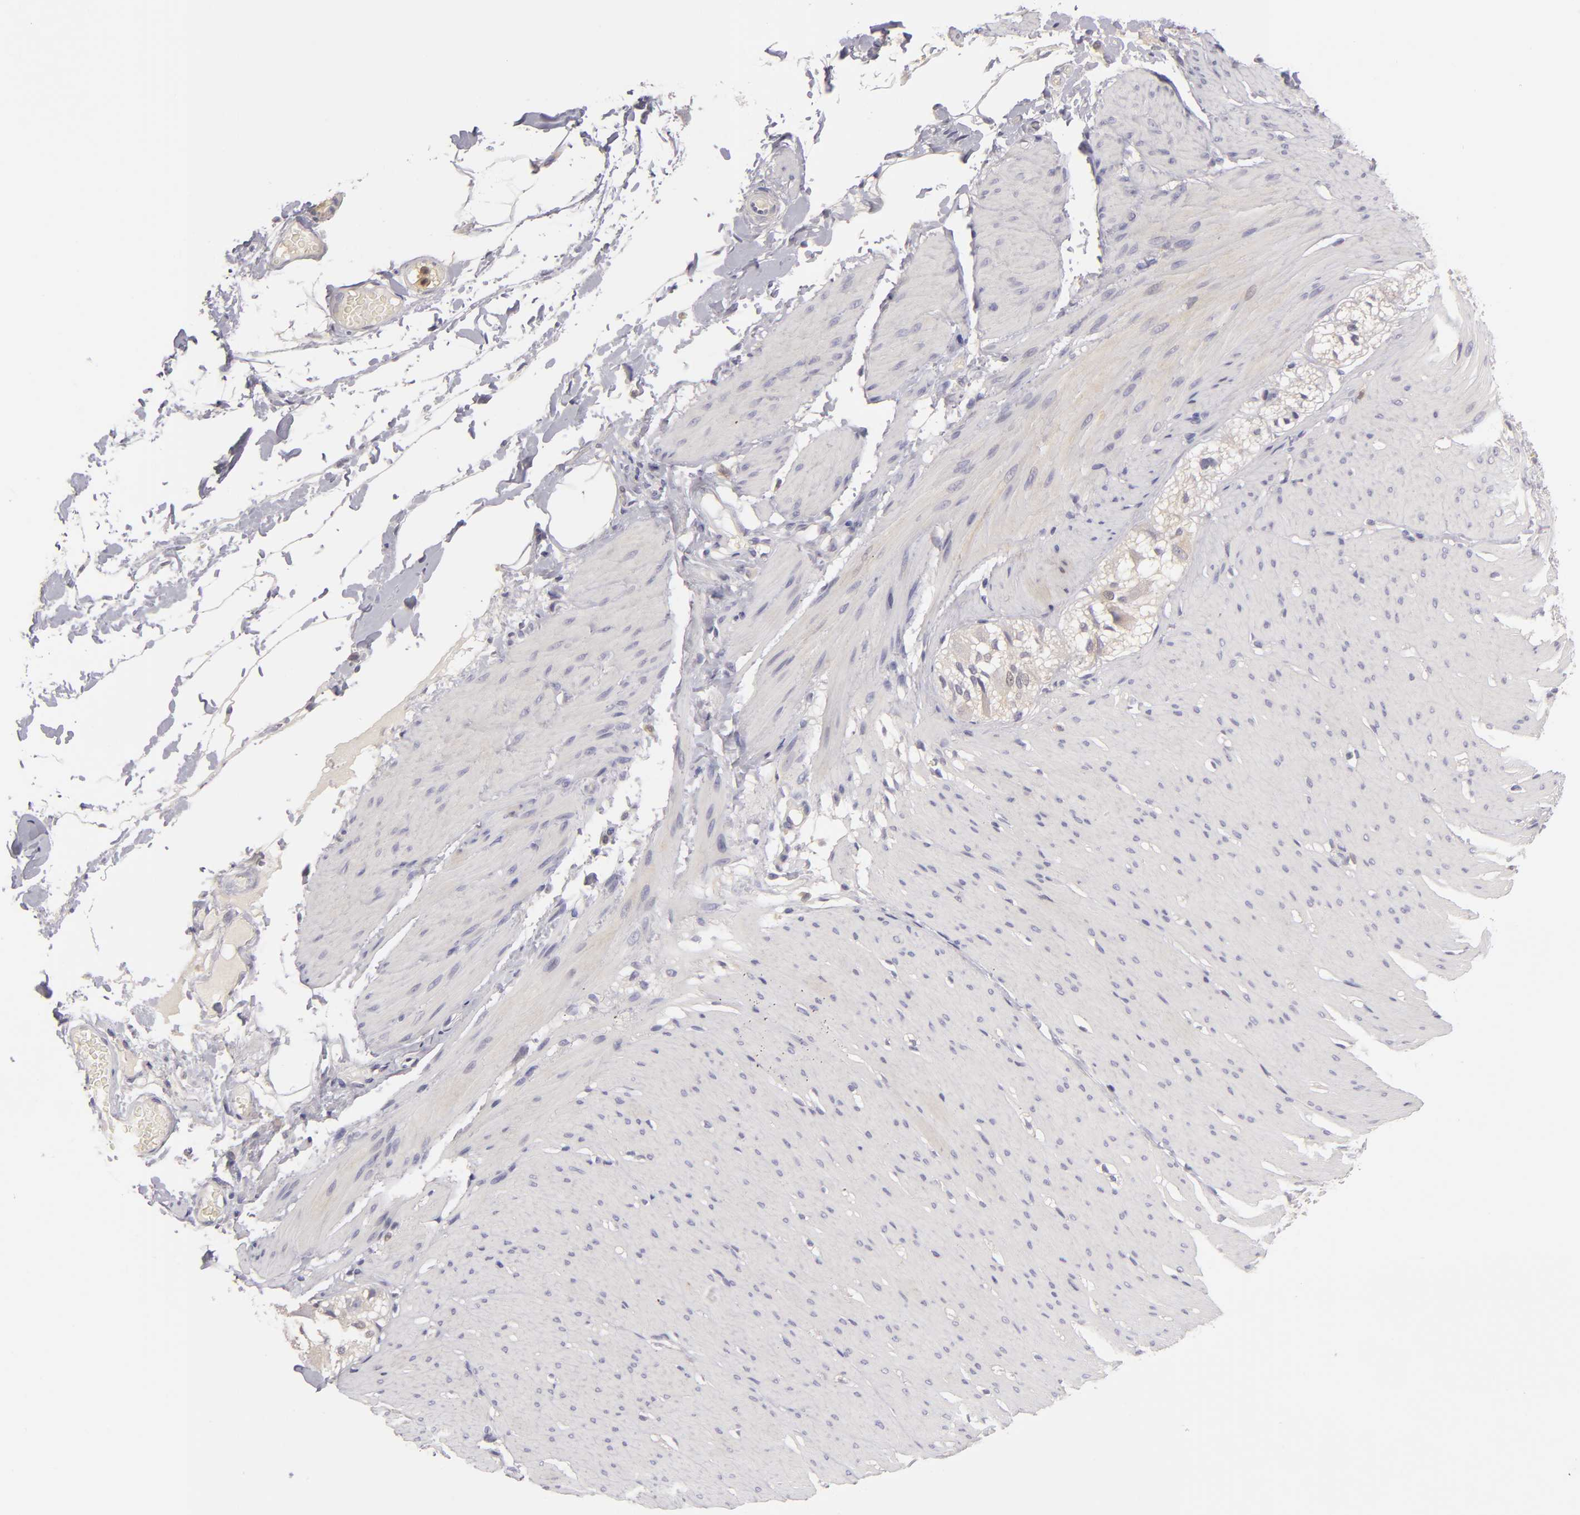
{"staining": {"intensity": "negative", "quantity": "none", "location": "none"}, "tissue": "smooth muscle", "cell_type": "Smooth muscle cells", "image_type": "normal", "snomed": [{"axis": "morphology", "description": "Normal tissue, NOS"}, {"axis": "topography", "description": "Smooth muscle"}, {"axis": "topography", "description": "Colon"}], "caption": "Immunohistochemical staining of normal human smooth muscle exhibits no significant expression in smooth muscle cells. Brightfield microscopy of immunohistochemistry (IHC) stained with DAB (brown) and hematoxylin (blue), captured at high magnification.", "gene": "MMP10", "patient": {"sex": "male", "age": 67}}